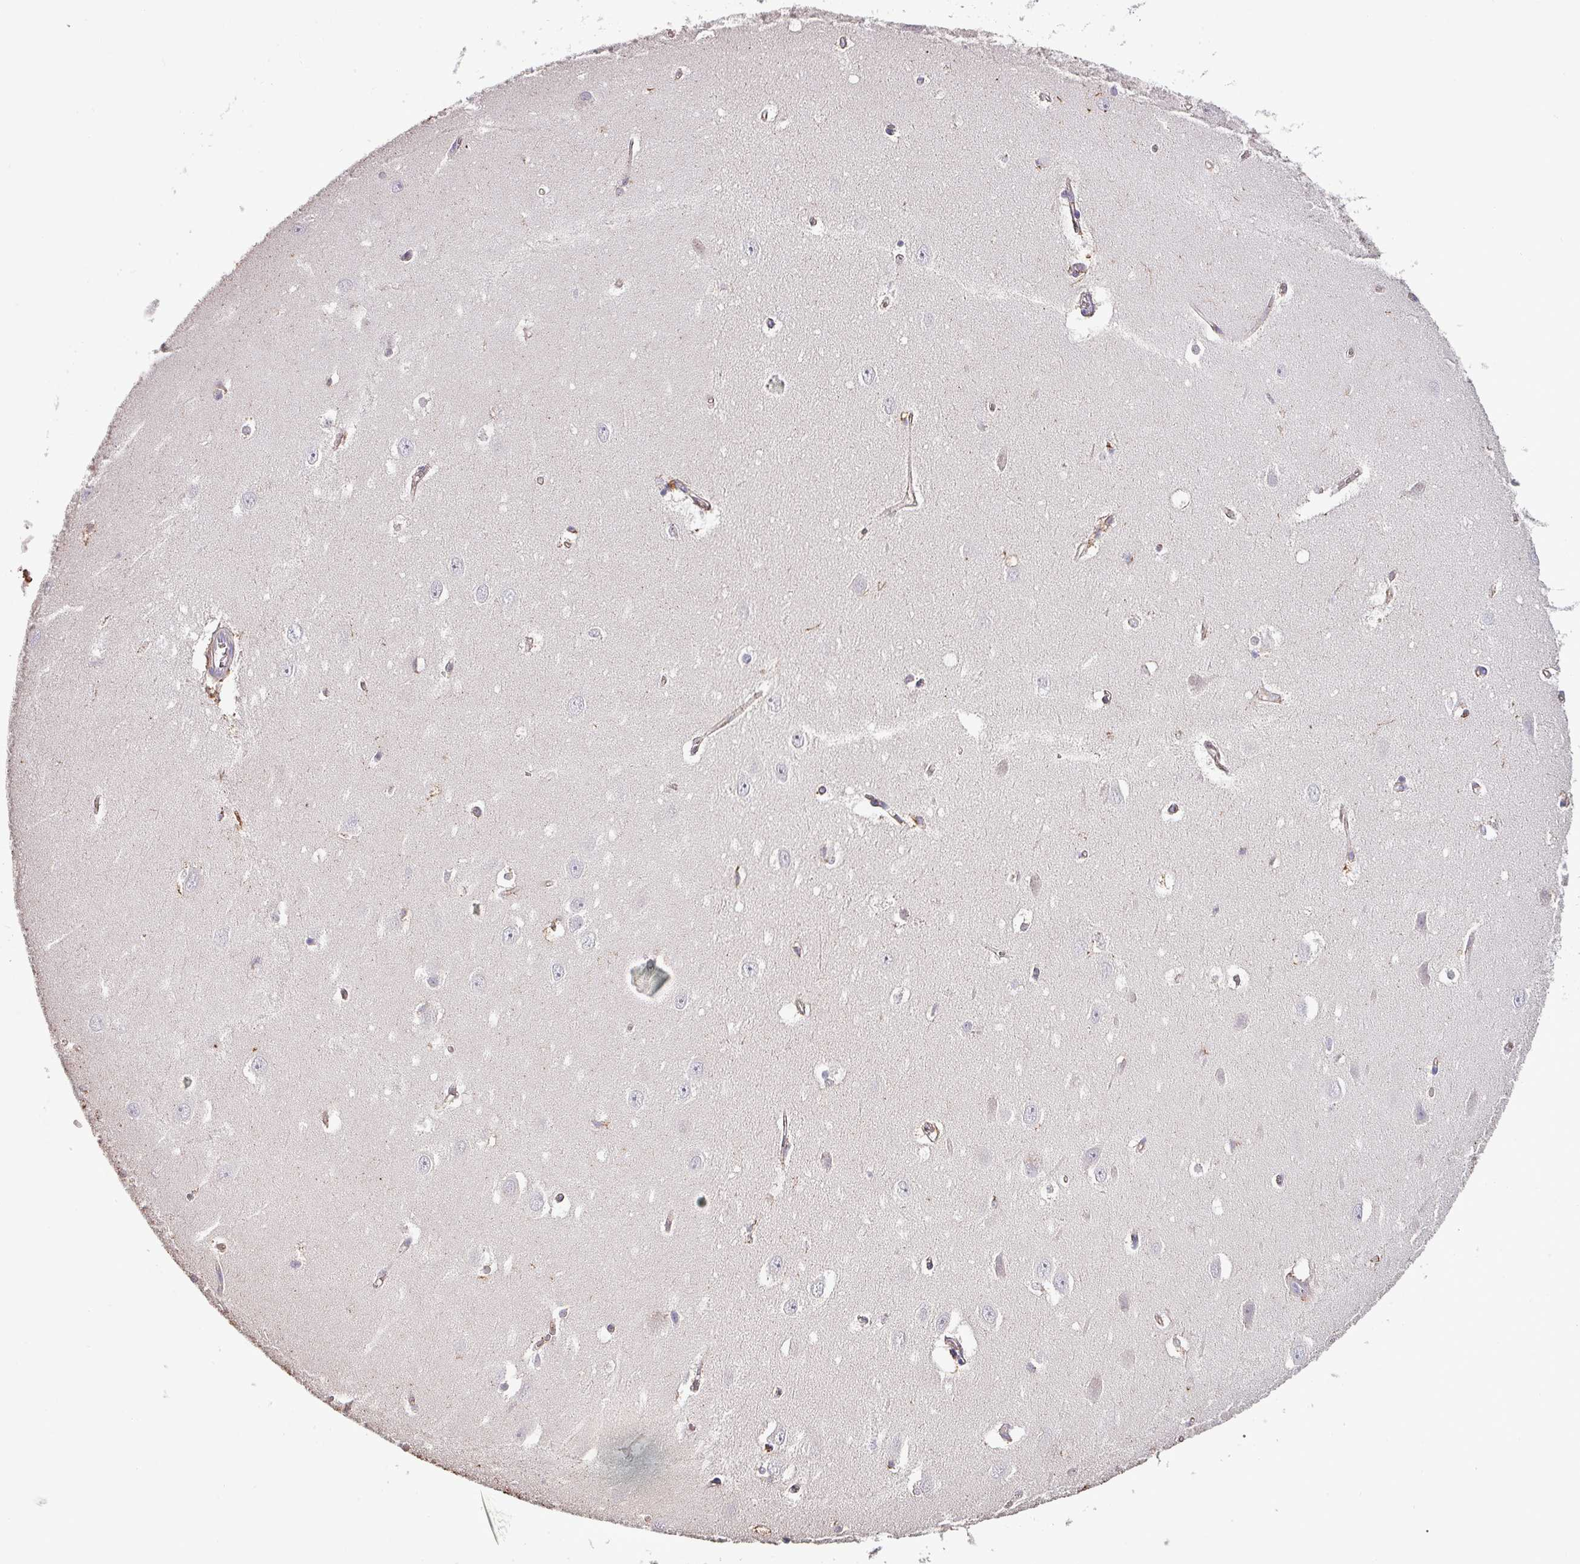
{"staining": {"intensity": "moderate", "quantity": "<25%", "location": "cytoplasmic/membranous"}, "tissue": "hippocampus", "cell_type": "Glial cells", "image_type": "normal", "snomed": [{"axis": "morphology", "description": "Normal tissue, NOS"}, {"axis": "topography", "description": "Hippocampus"}], "caption": "Protein staining of benign hippocampus displays moderate cytoplasmic/membranous expression in approximately <25% of glial cells.", "gene": "HTRA4", "patient": {"sex": "female", "age": 64}}